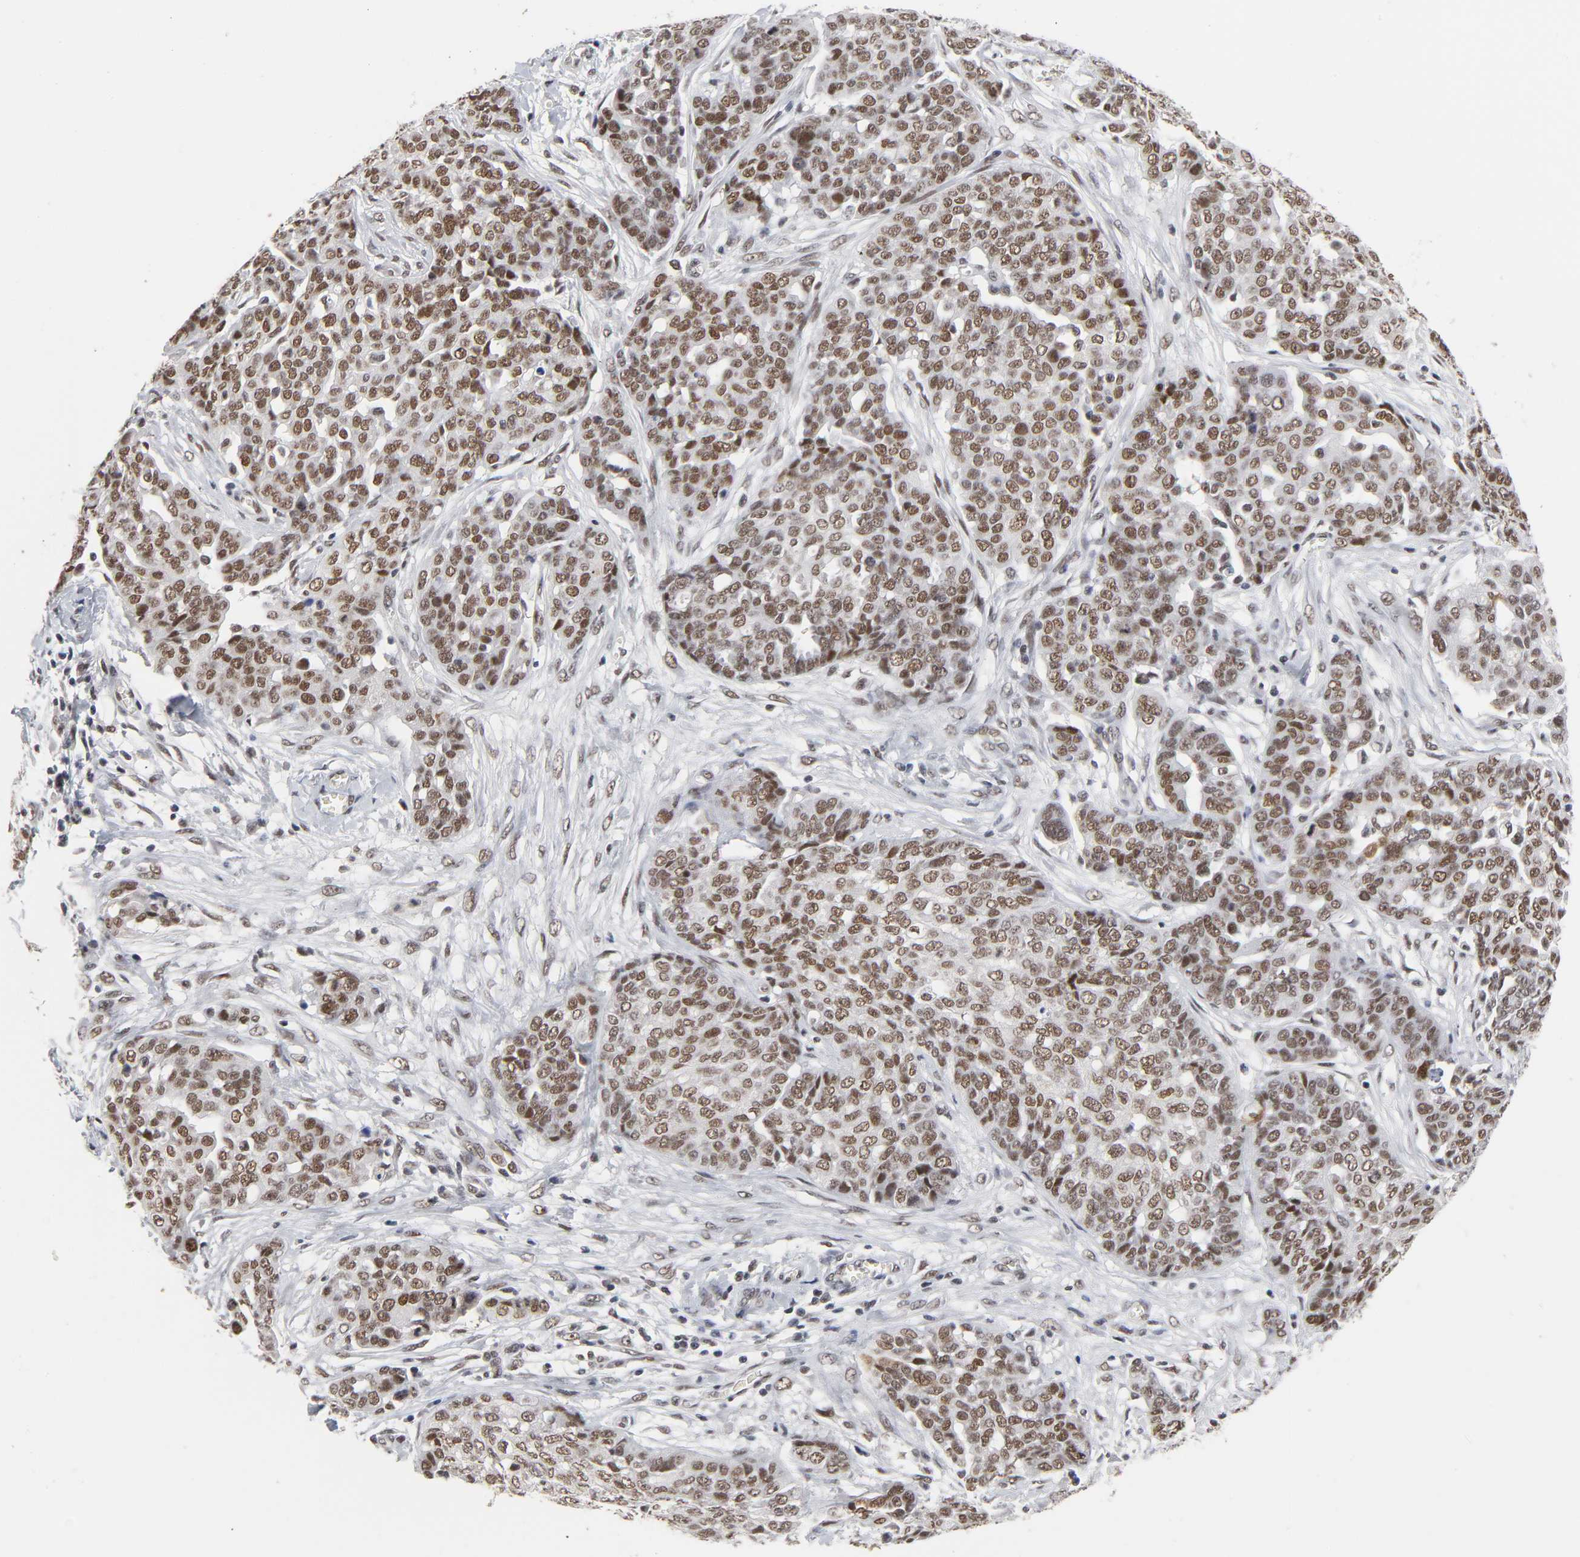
{"staining": {"intensity": "weak", "quantity": ">75%", "location": "nuclear"}, "tissue": "ovarian cancer", "cell_type": "Tumor cells", "image_type": "cancer", "snomed": [{"axis": "morphology", "description": "Cystadenocarcinoma, serous, NOS"}, {"axis": "topography", "description": "Soft tissue"}, {"axis": "topography", "description": "Ovary"}], "caption": "Protein staining demonstrates weak nuclear positivity in about >75% of tumor cells in ovarian cancer (serous cystadenocarcinoma).", "gene": "TRIM33", "patient": {"sex": "female", "age": 57}}